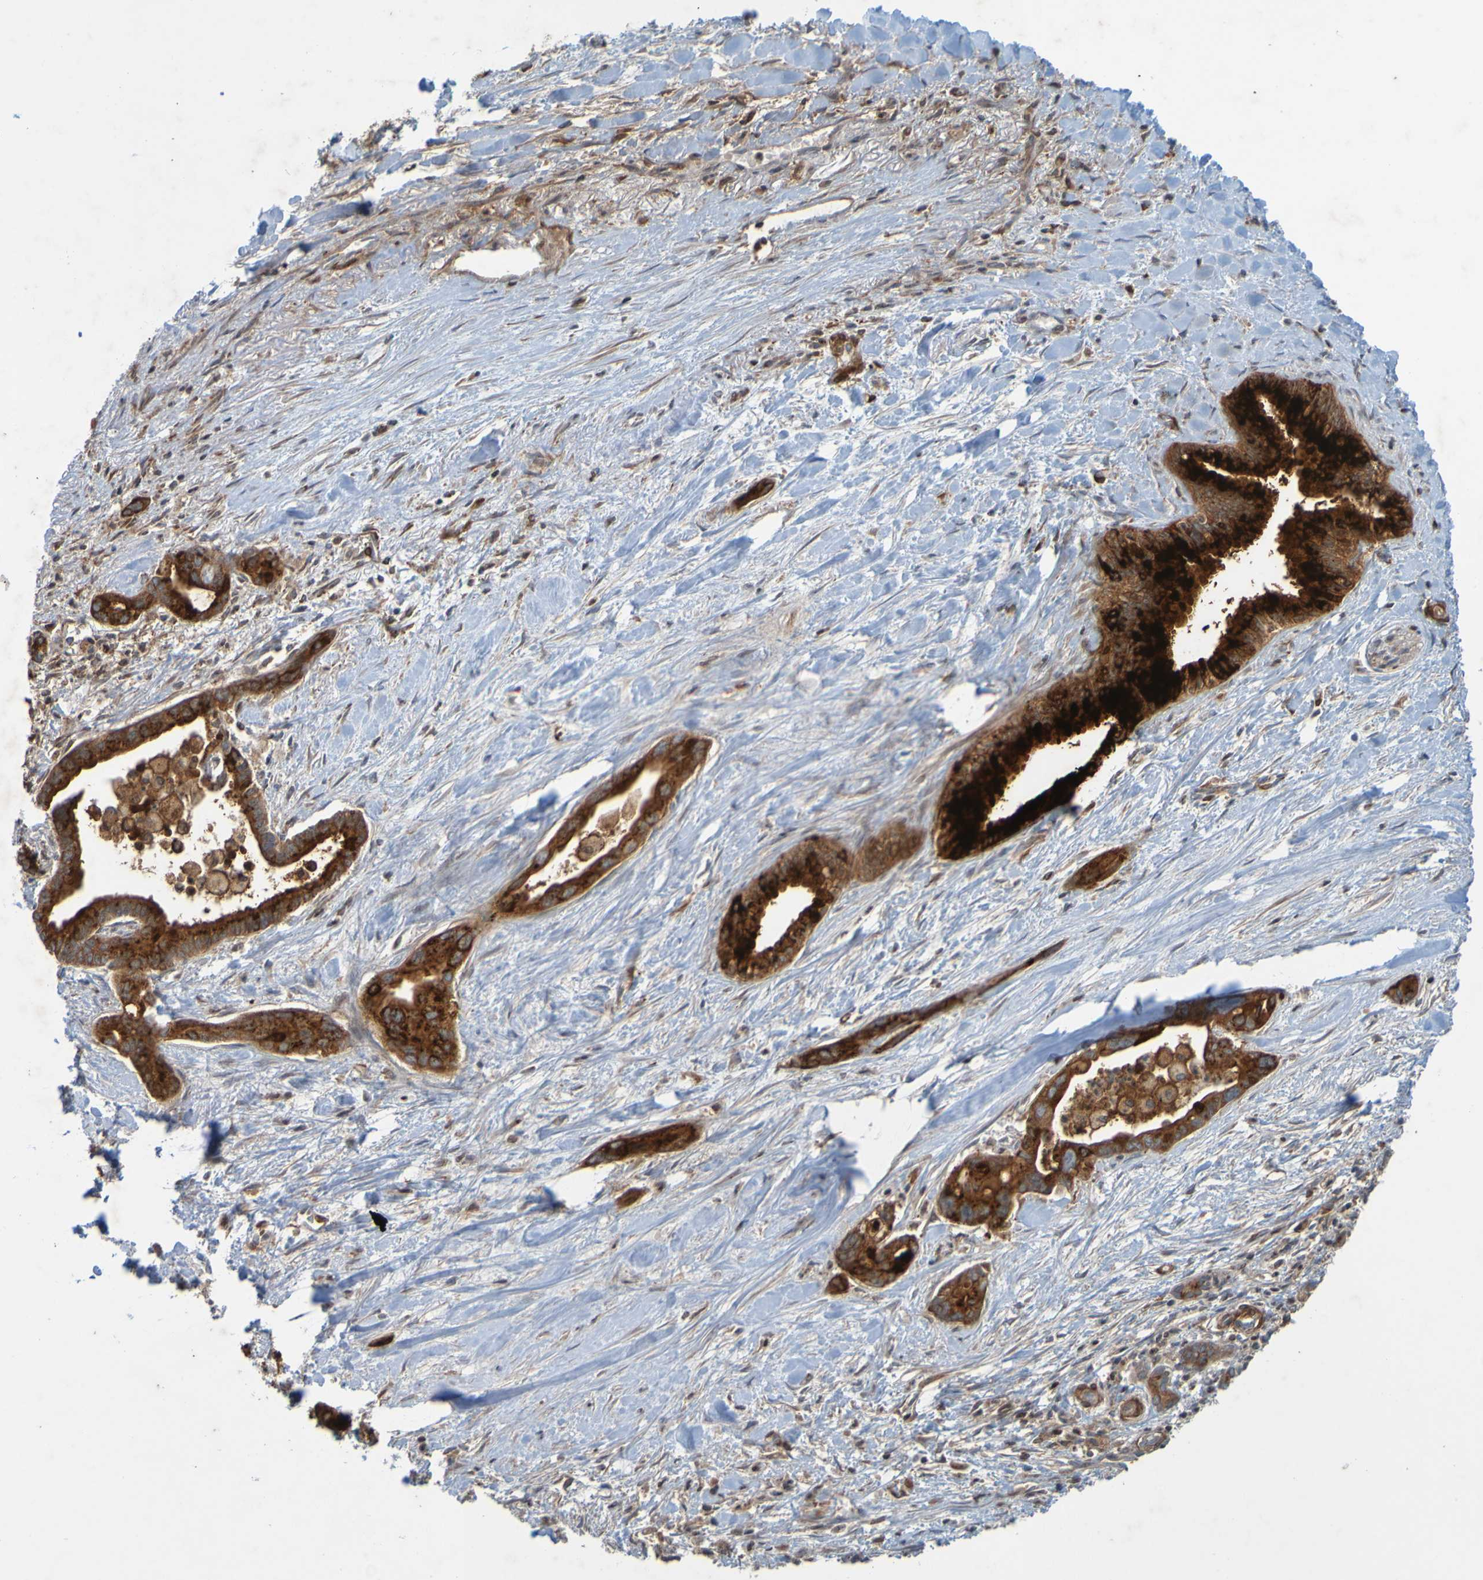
{"staining": {"intensity": "strong", "quantity": ">75%", "location": "cytoplasmic/membranous"}, "tissue": "pancreatic cancer", "cell_type": "Tumor cells", "image_type": "cancer", "snomed": [{"axis": "morphology", "description": "Adenocarcinoma, NOS"}, {"axis": "topography", "description": "Pancreas"}], "caption": "DAB immunohistochemical staining of human adenocarcinoma (pancreatic) reveals strong cytoplasmic/membranous protein expression in approximately >75% of tumor cells.", "gene": "GUCY1A1", "patient": {"sex": "male", "age": 70}}